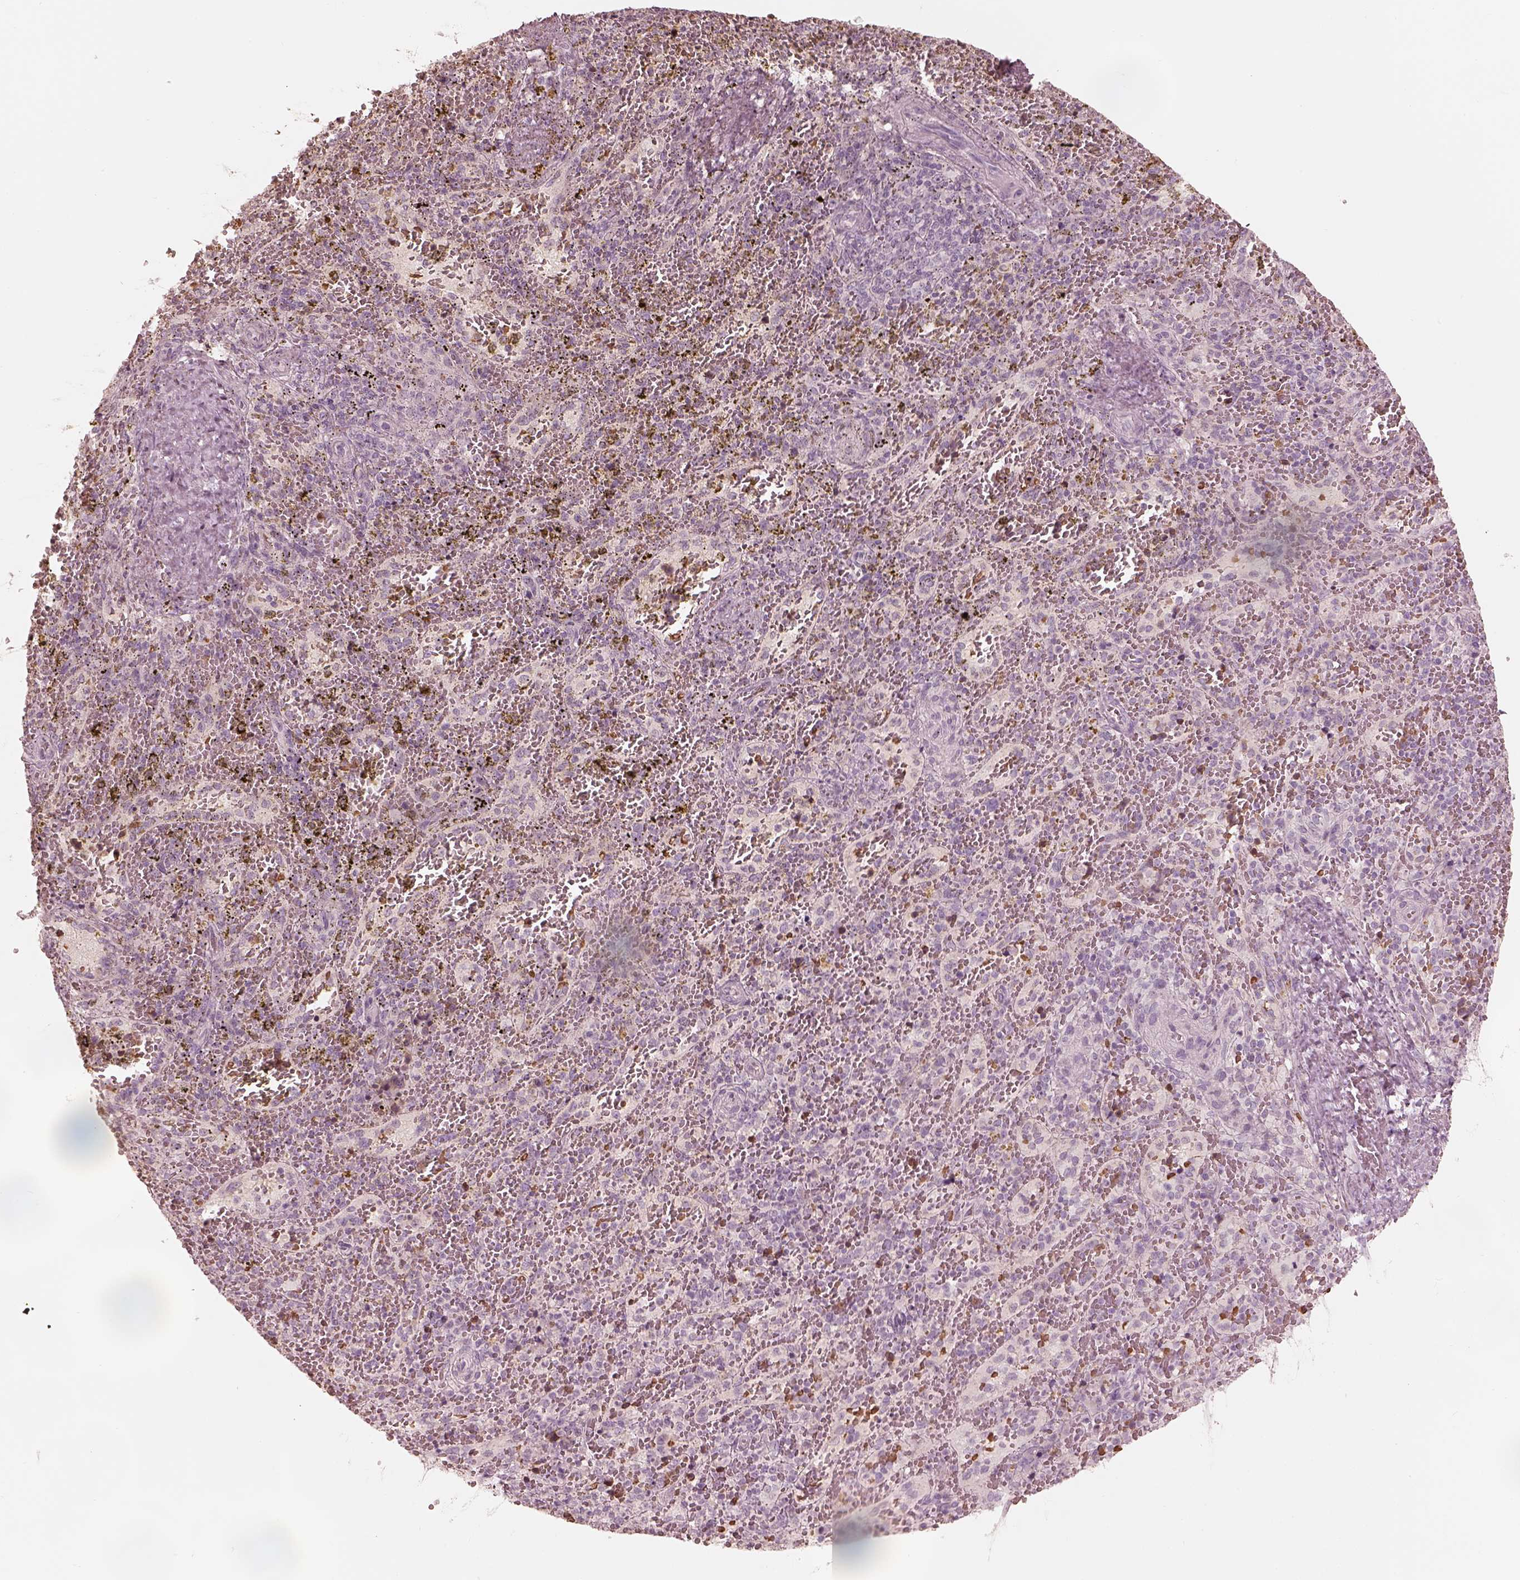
{"staining": {"intensity": "weak", "quantity": "<25%", "location": "cytoplasmic/membranous"}, "tissue": "spleen", "cell_type": "Cells in red pulp", "image_type": "normal", "snomed": [{"axis": "morphology", "description": "Normal tissue, NOS"}, {"axis": "topography", "description": "Spleen"}], "caption": "A micrograph of spleen stained for a protein demonstrates no brown staining in cells in red pulp.", "gene": "ANKLE1", "patient": {"sex": "female", "age": 50}}